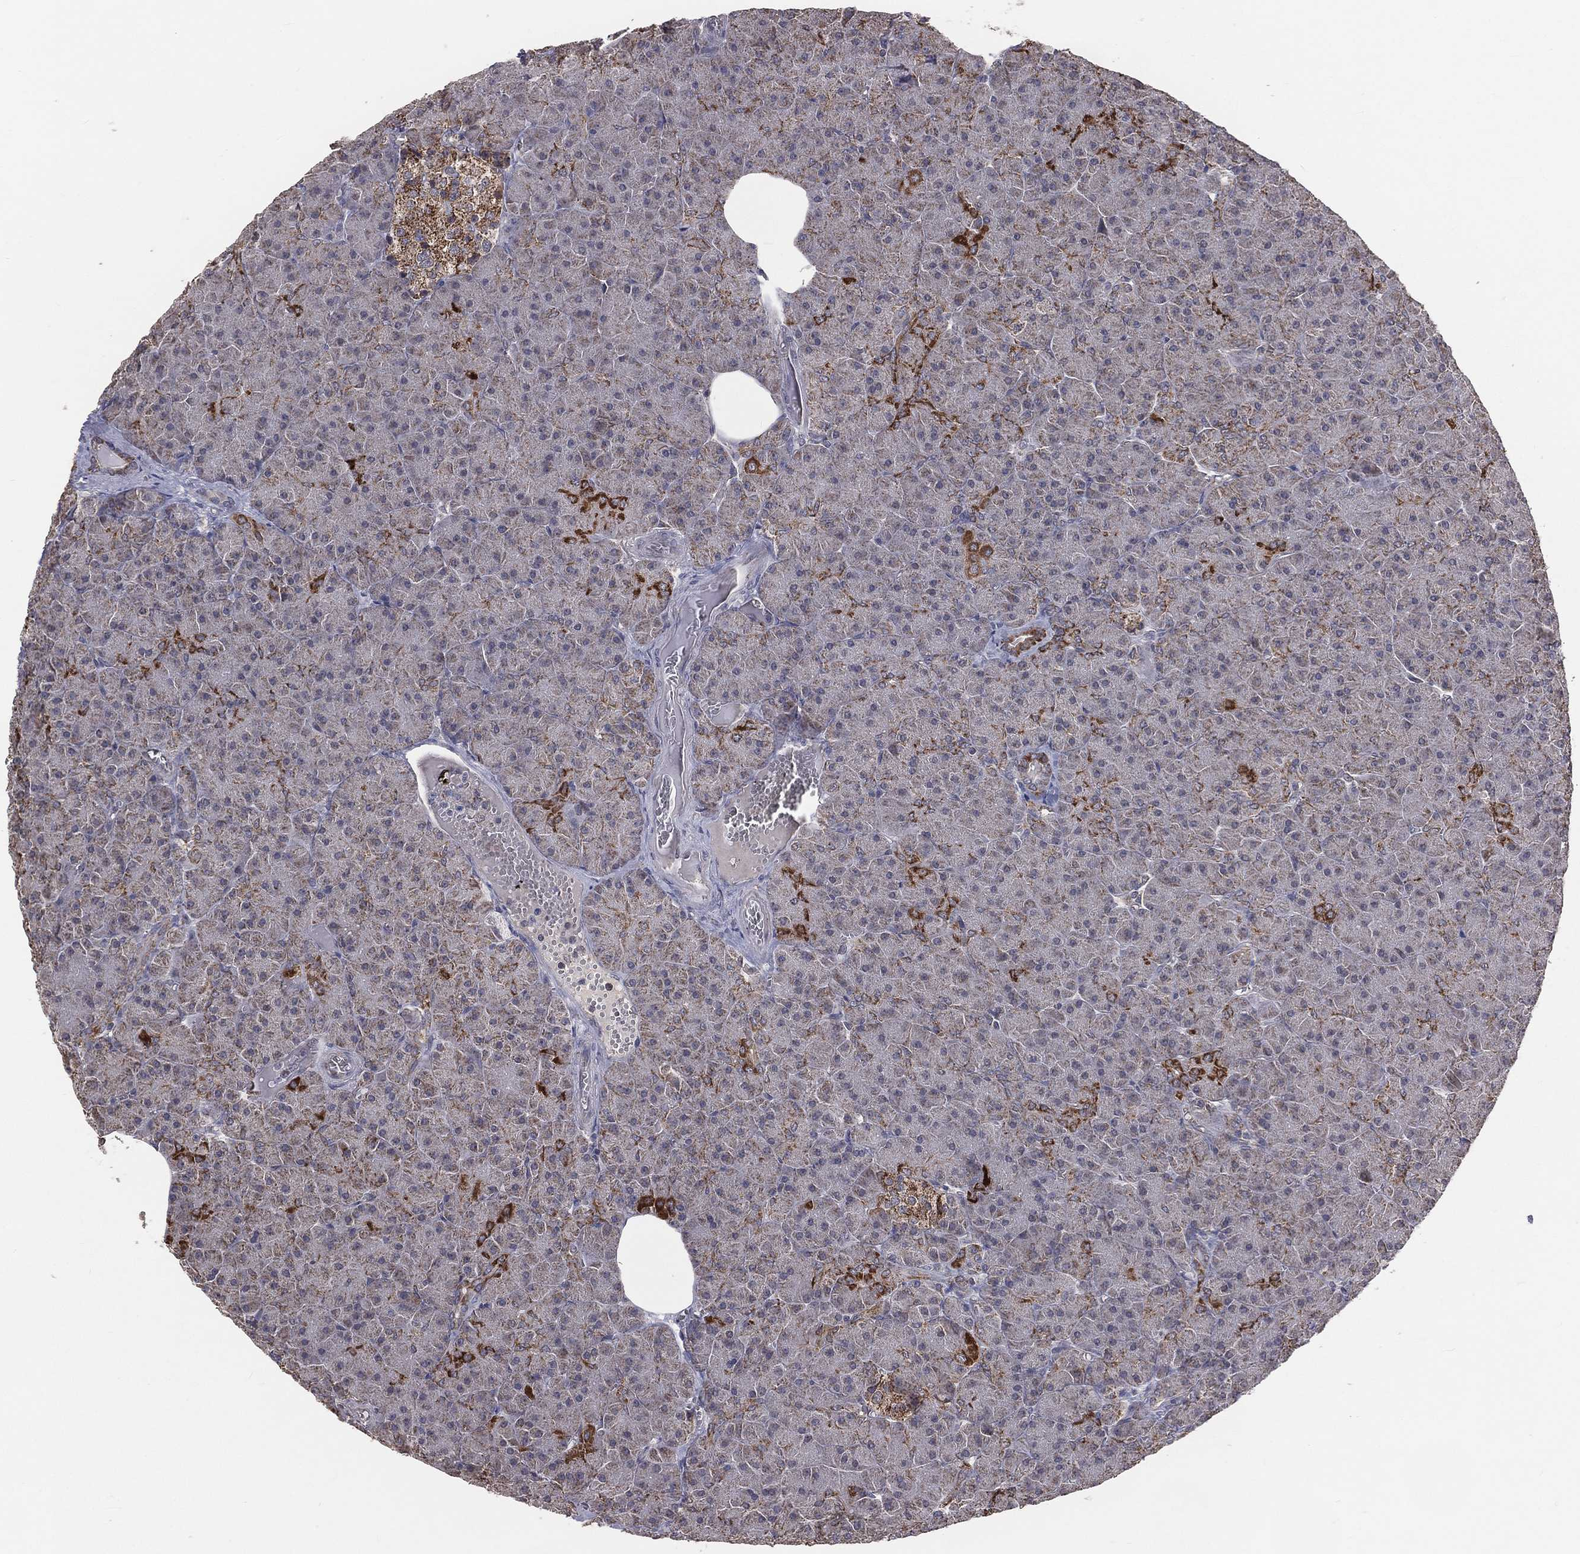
{"staining": {"intensity": "strong", "quantity": "<25%", "location": "cytoplasmic/membranous"}, "tissue": "pancreas", "cell_type": "Exocrine glandular cells", "image_type": "normal", "snomed": [{"axis": "morphology", "description": "Normal tissue, NOS"}, {"axis": "topography", "description": "Pancreas"}], "caption": "IHC image of unremarkable pancreas: human pancreas stained using immunohistochemistry (IHC) displays medium levels of strong protein expression localized specifically in the cytoplasmic/membranous of exocrine glandular cells, appearing as a cytoplasmic/membranous brown color.", "gene": "MRPL46", "patient": {"sex": "male", "age": 61}}